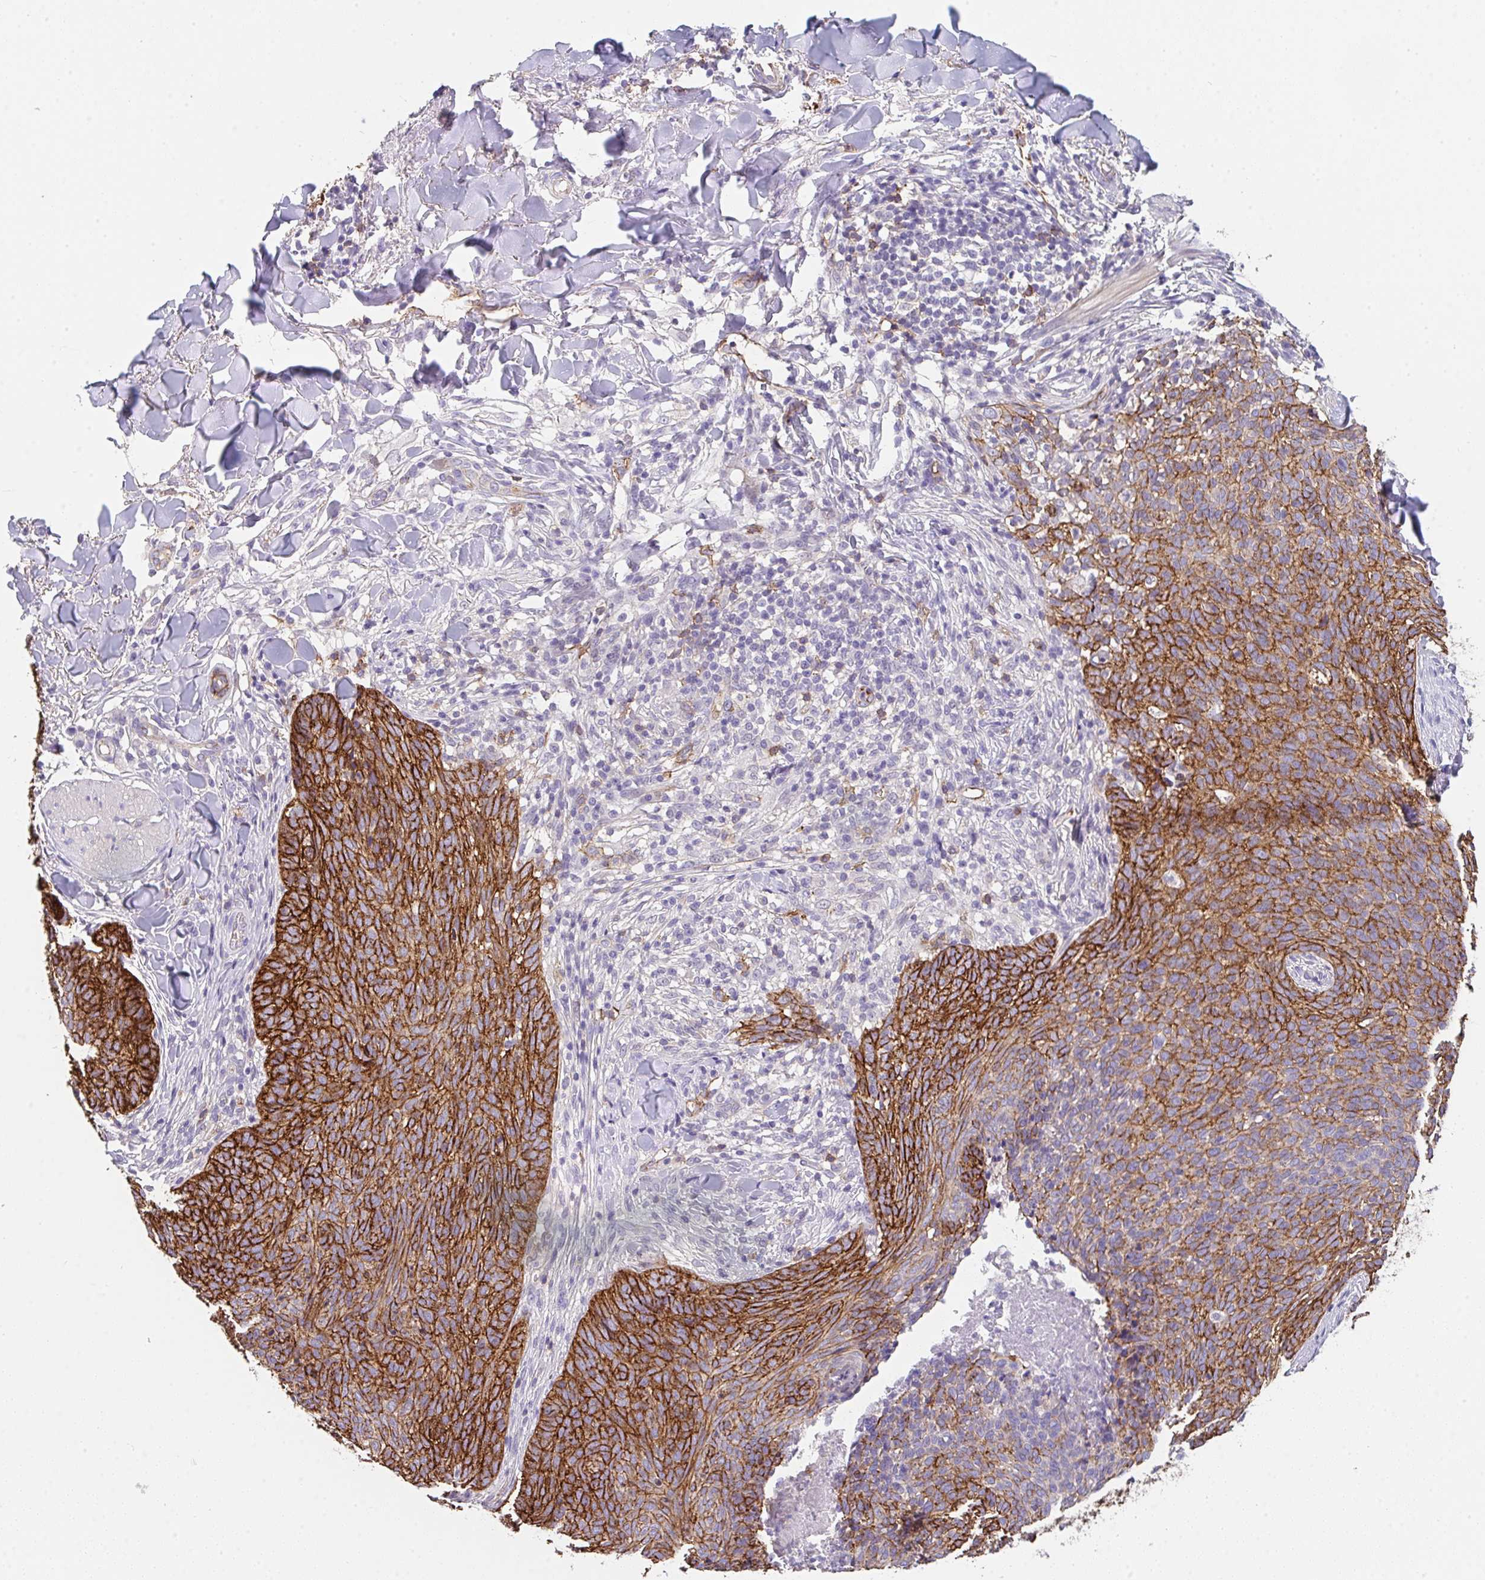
{"staining": {"intensity": "strong", "quantity": ">75%", "location": "cytoplasmic/membranous"}, "tissue": "skin cancer", "cell_type": "Tumor cells", "image_type": "cancer", "snomed": [{"axis": "morphology", "description": "Basal cell carcinoma"}, {"axis": "topography", "description": "Skin"}, {"axis": "topography", "description": "Skin of face"}], "caption": "Protein staining of skin cancer tissue displays strong cytoplasmic/membranous staining in approximately >75% of tumor cells. The protein is stained brown, and the nuclei are stained in blue (DAB IHC with brightfield microscopy, high magnification).", "gene": "DBN1", "patient": {"sex": "male", "age": 56}}